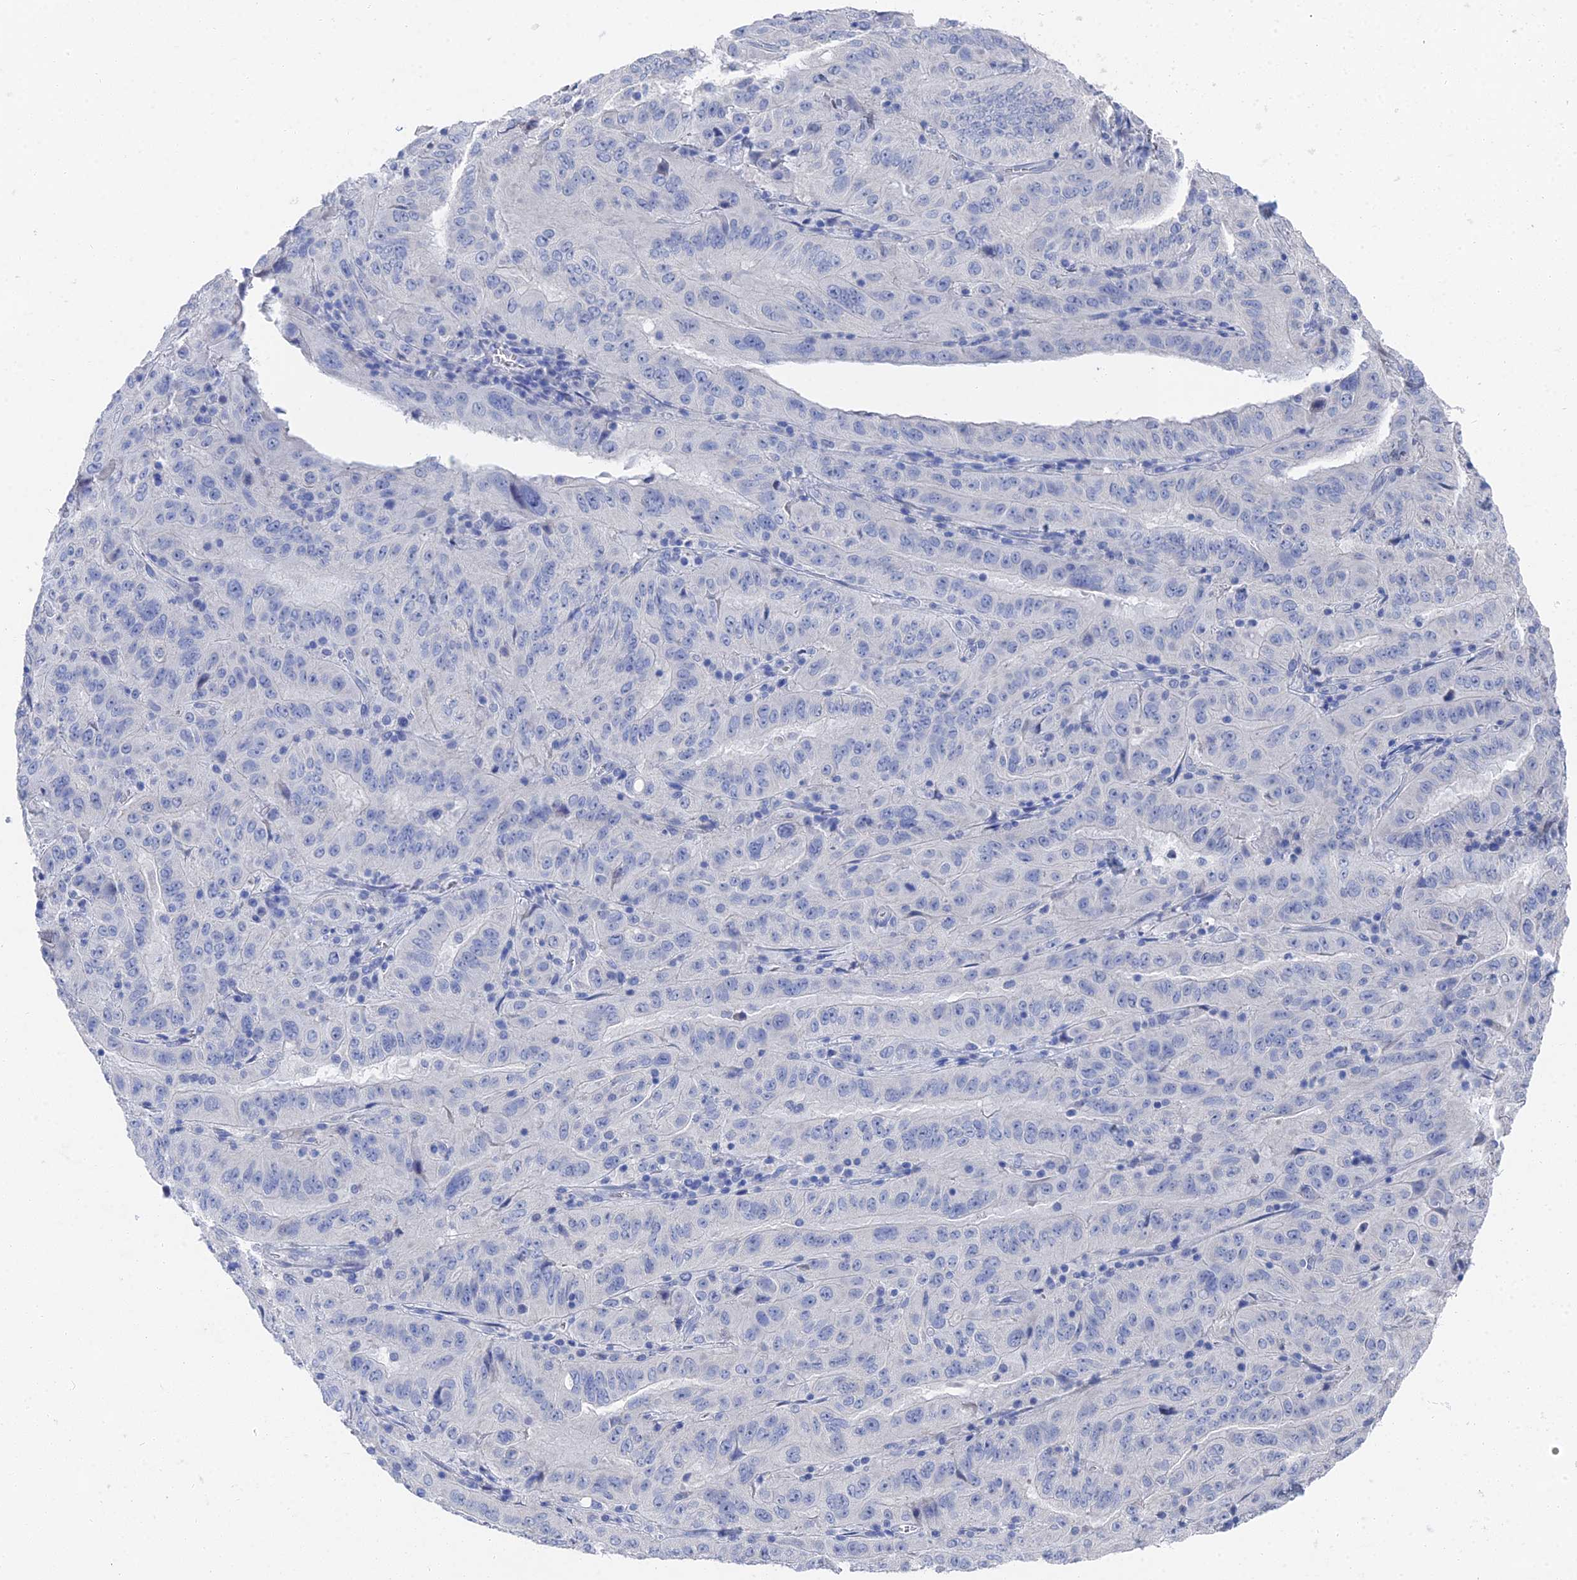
{"staining": {"intensity": "negative", "quantity": "none", "location": "none"}, "tissue": "pancreatic cancer", "cell_type": "Tumor cells", "image_type": "cancer", "snomed": [{"axis": "morphology", "description": "Adenocarcinoma, NOS"}, {"axis": "topography", "description": "Pancreas"}], "caption": "Immunohistochemistry (IHC) of pancreatic cancer exhibits no expression in tumor cells. Nuclei are stained in blue.", "gene": "GFAP", "patient": {"sex": "male", "age": 63}}